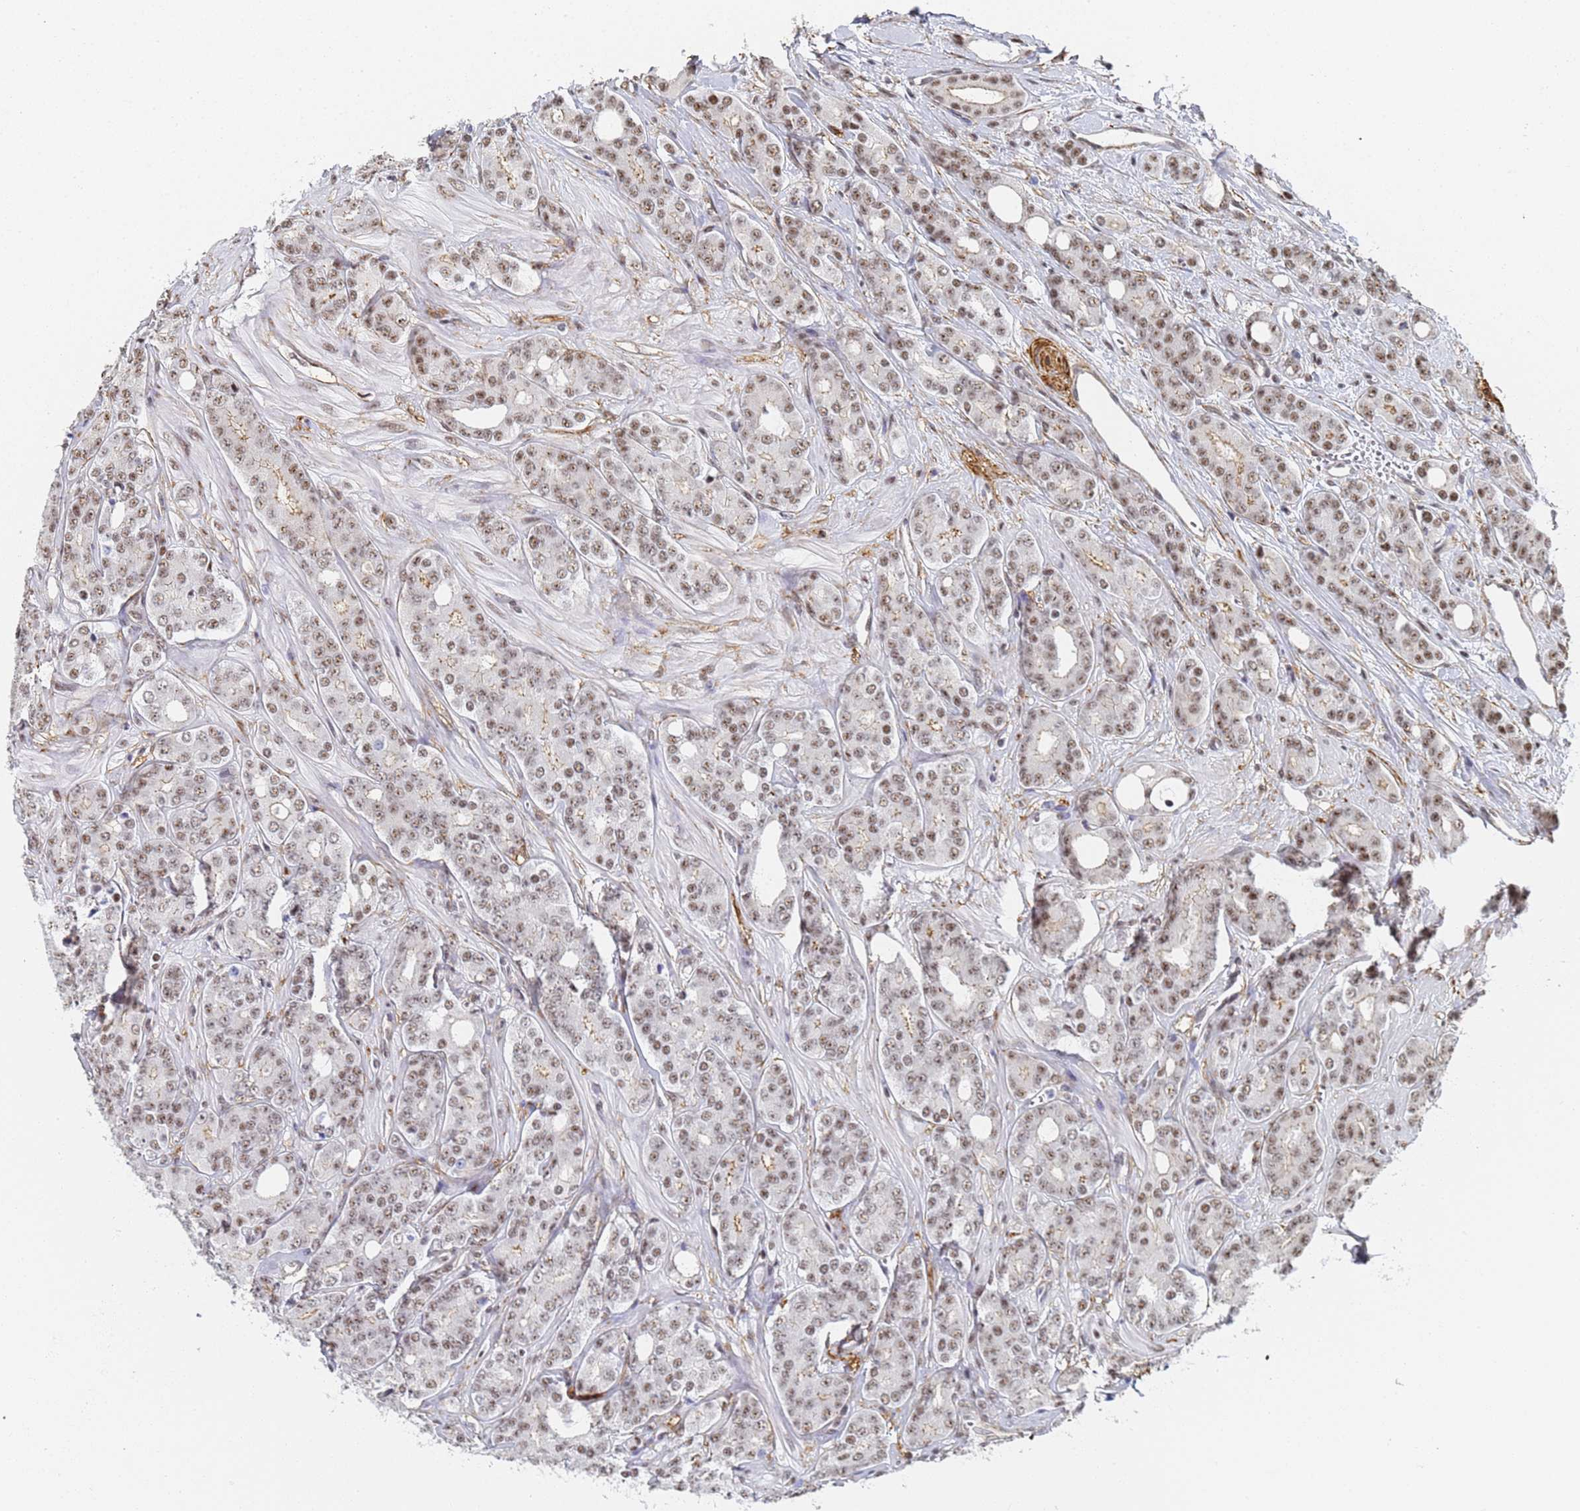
{"staining": {"intensity": "moderate", "quantity": ">75%", "location": "nuclear"}, "tissue": "prostate cancer", "cell_type": "Tumor cells", "image_type": "cancer", "snomed": [{"axis": "morphology", "description": "Adenocarcinoma, High grade"}, {"axis": "topography", "description": "Prostate"}], "caption": "The histopathology image shows a brown stain indicating the presence of a protein in the nuclear of tumor cells in adenocarcinoma (high-grade) (prostate). The protein is stained brown, and the nuclei are stained in blue (DAB IHC with brightfield microscopy, high magnification).", "gene": "PRRT4", "patient": {"sex": "male", "age": 62}}